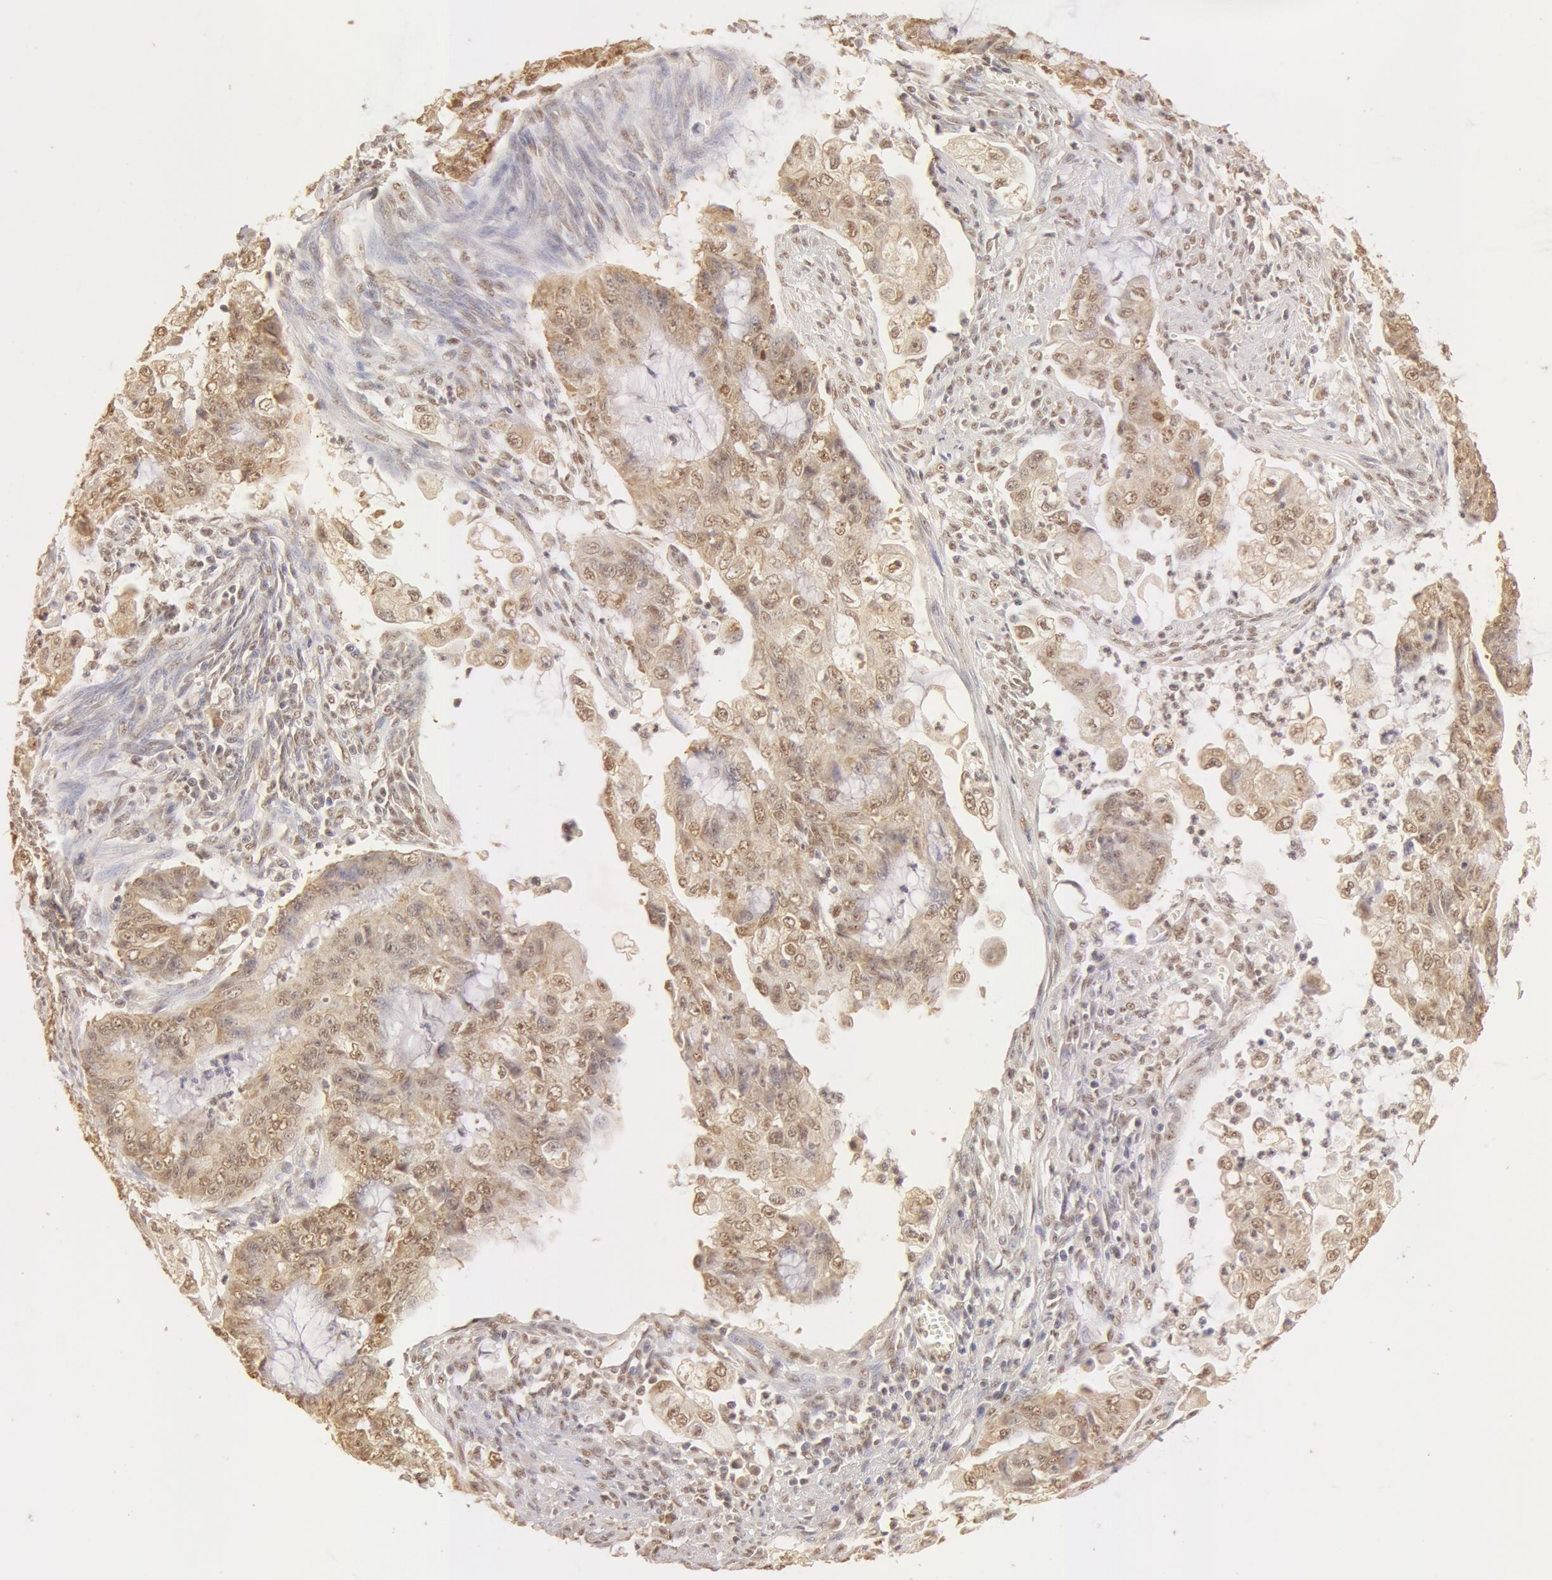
{"staining": {"intensity": "moderate", "quantity": ">75%", "location": "cytoplasmic/membranous,nuclear"}, "tissue": "endometrial cancer", "cell_type": "Tumor cells", "image_type": "cancer", "snomed": [{"axis": "morphology", "description": "Adenocarcinoma, NOS"}, {"axis": "topography", "description": "Endometrium"}], "caption": "DAB immunohistochemical staining of endometrial adenocarcinoma shows moderate cytoplasmic/membranous and nuclear protein expression in about >75% of tumor cells.", "gene": "SNRNP70", "patient": {"sex": "female", "age": 75}}